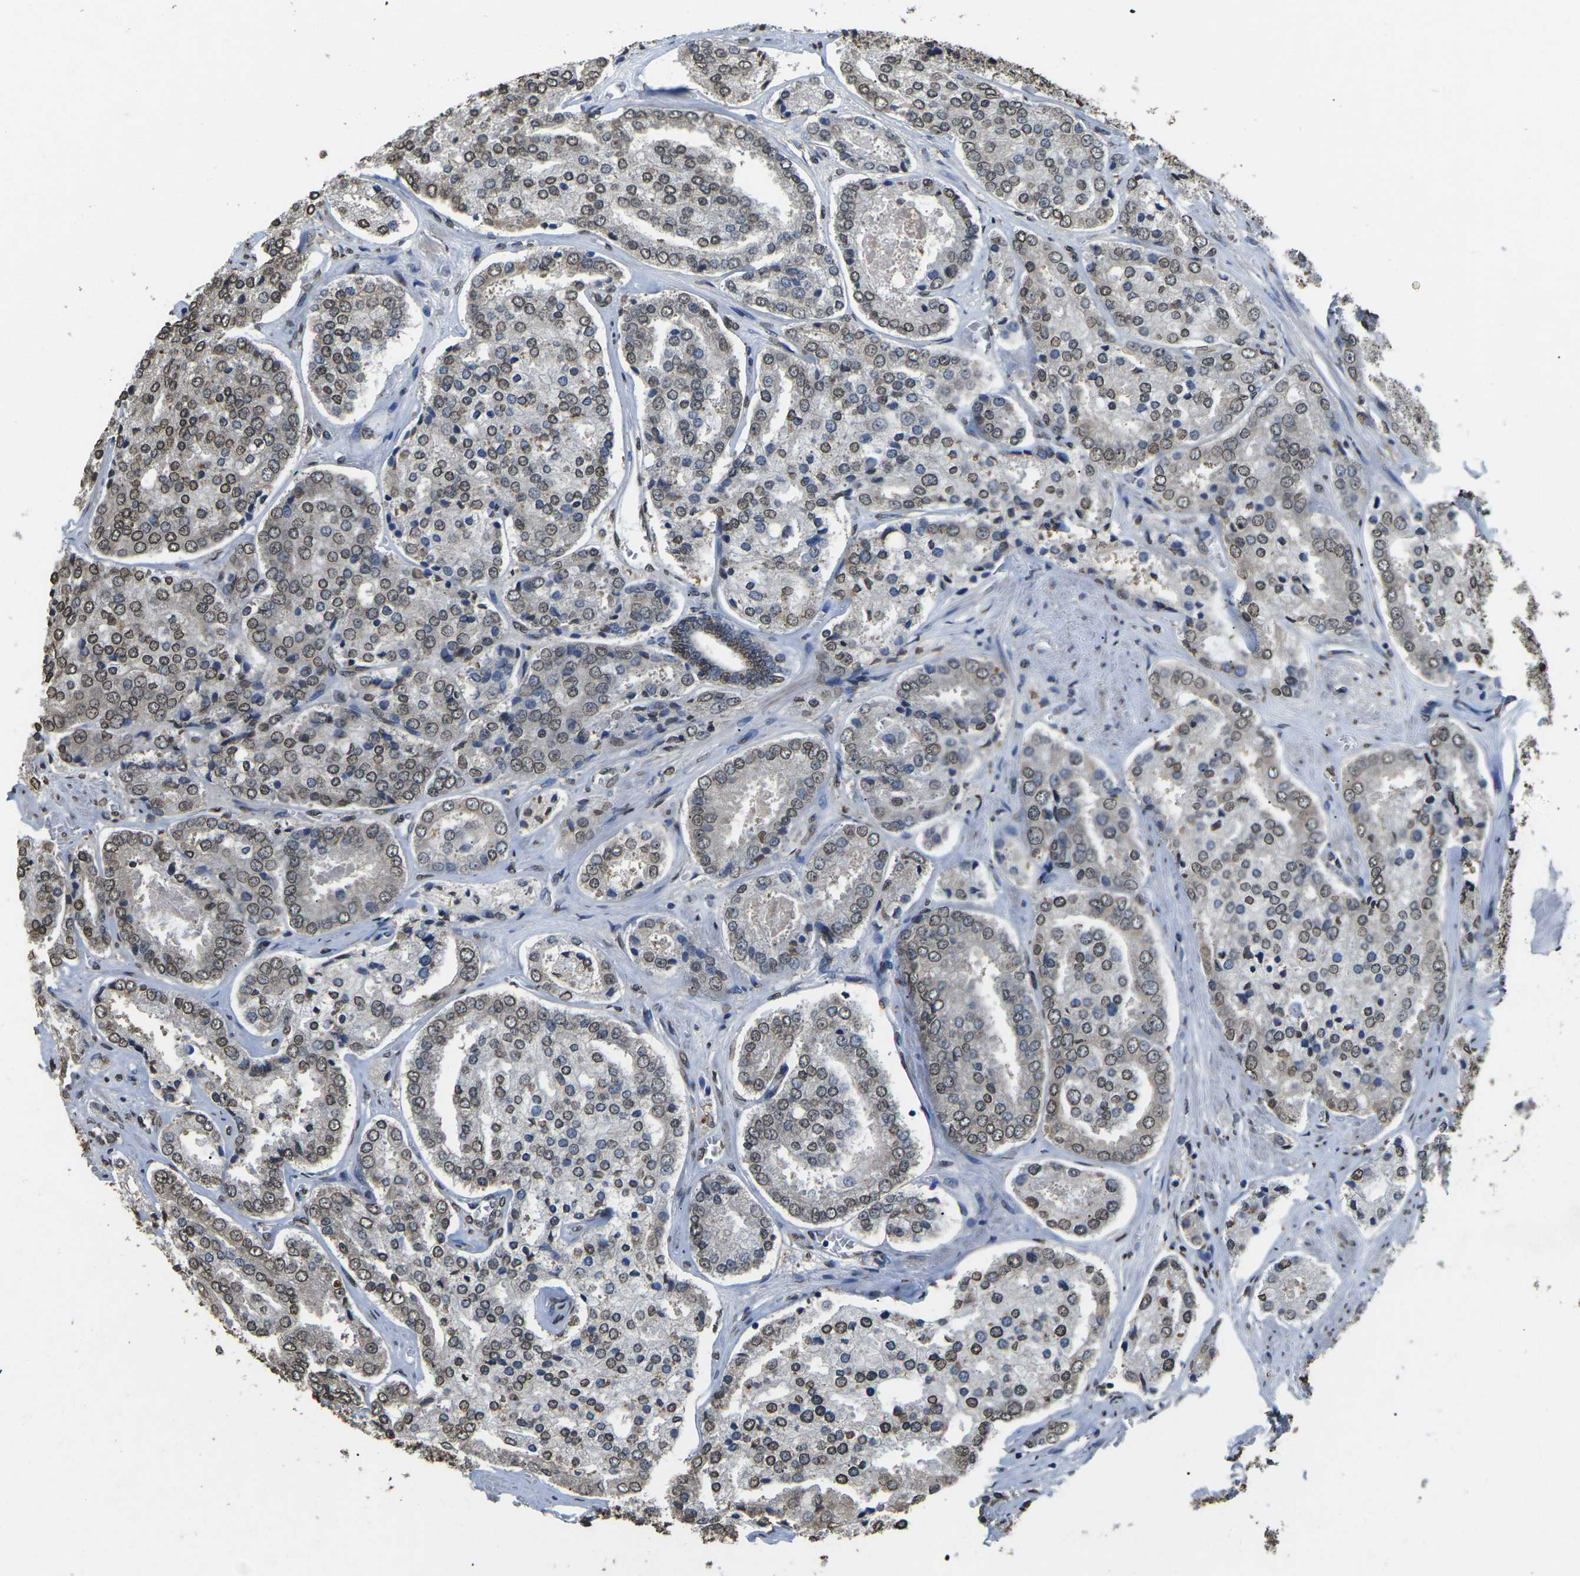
{"staining": {"intensity": "weak", "quantity": "25%-75%", "location": "nuclear"}, "tissue": "prostate cancer", "cell_type": "Tumor cells", "image_type": "cancer", "snomed": [{"axis": "morphology", "description": "Adenocarcinoma, High grade"}, {"axis": "topography", "description": "Prostate"}], "caption": "Weak nuclear staining for a protein is present in about 25%-75% of tumor cells of prostate cancer (adenocarcinoma (high-grade)) using immunohistochemistry (IHC).", "gene": "SCNN1B", "patient": {"sex": "male", "age": 65}}